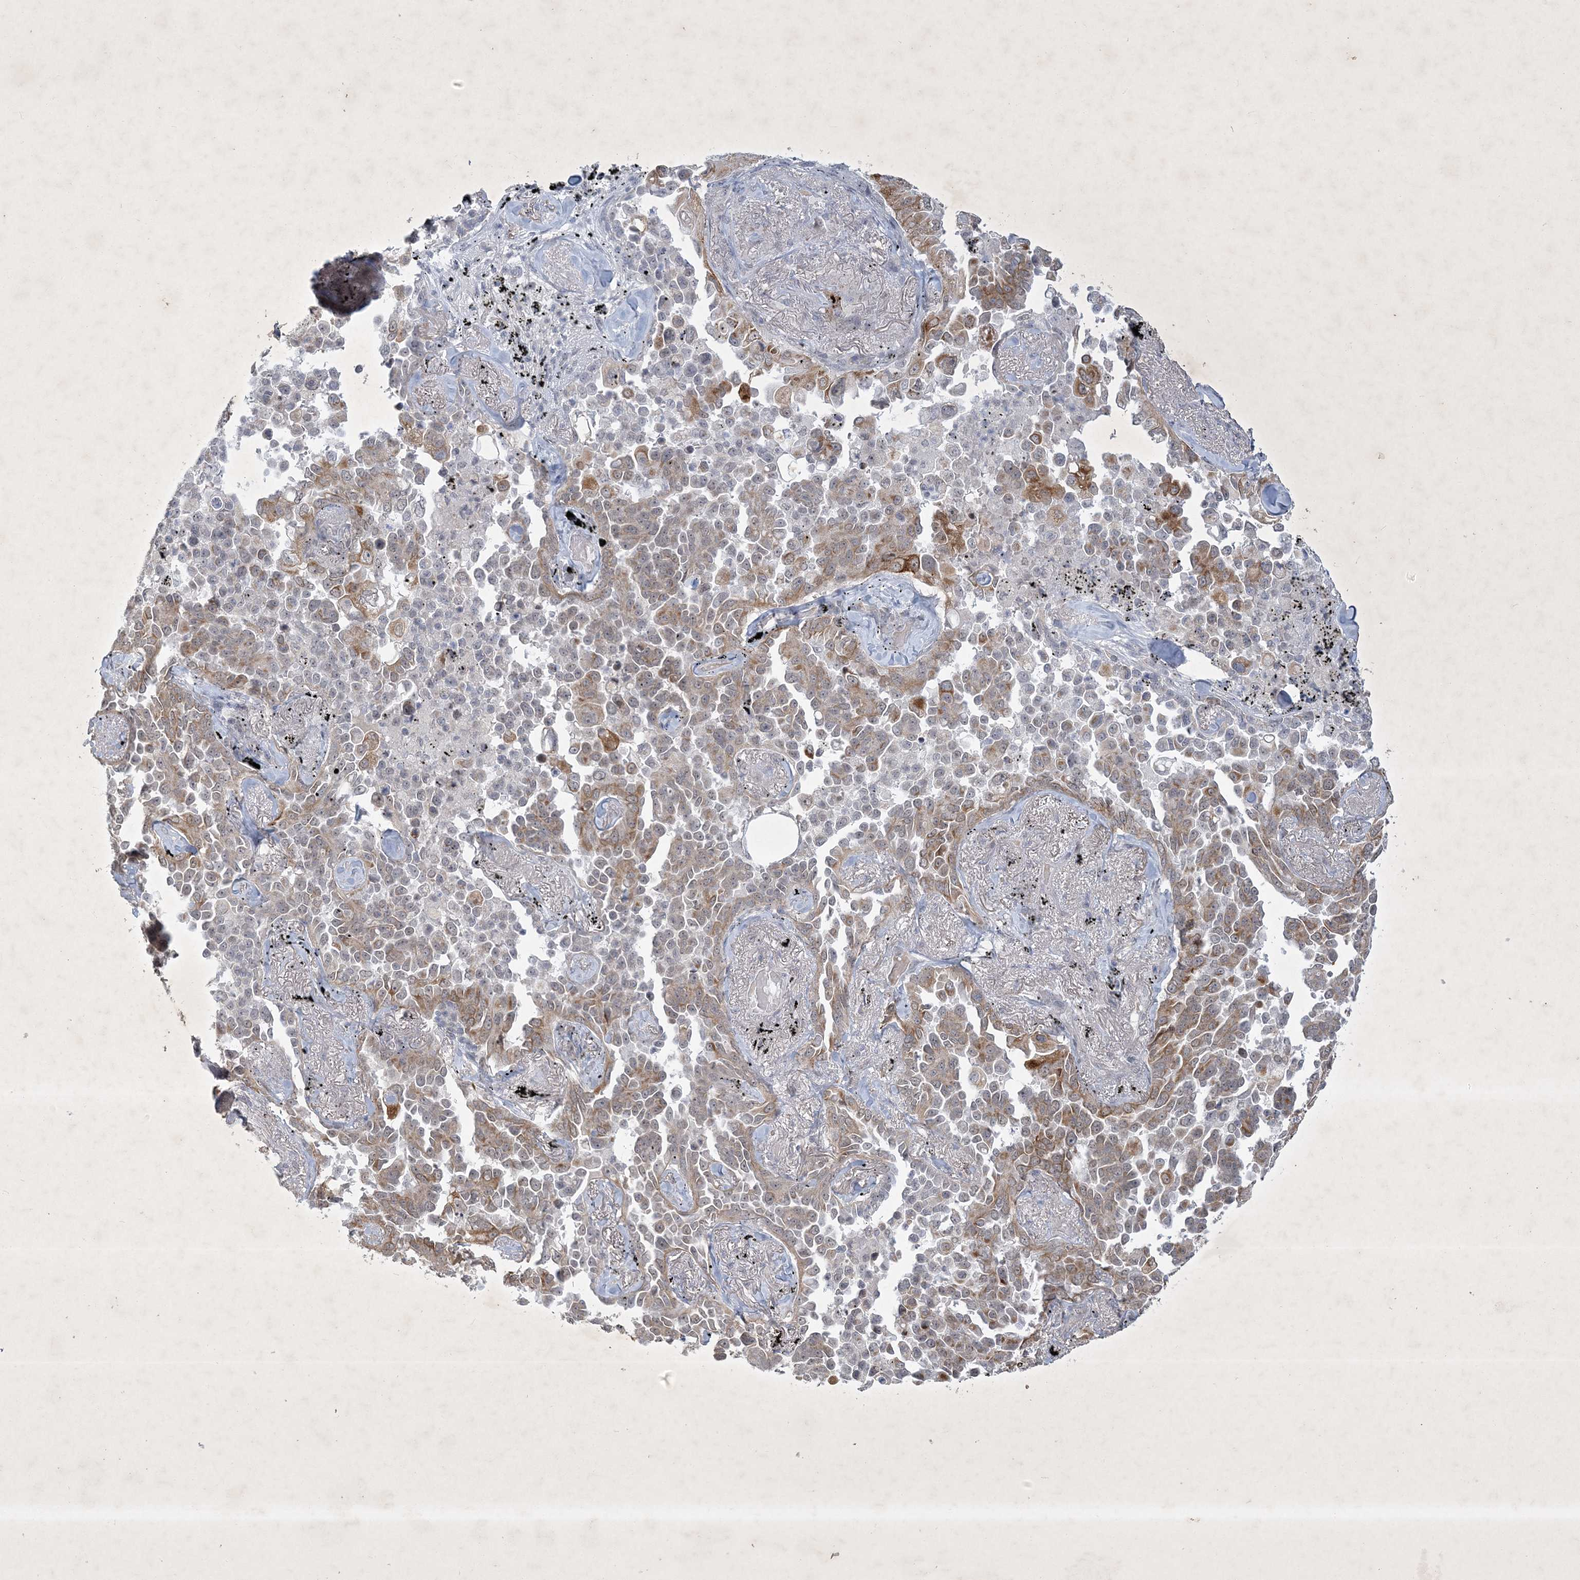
{"staining": {"intensity": "weak", "quantity": "25%-75%", "location": "cytoplasmic/membranous"}, "tissue": "lung cancer", "cell_type": "Tumor cells", "image_type": "cancer", "snomed": [{"axis": "morphology", "description": "Adenocarcinoma, NOS"}, {"axis": "topography", "description": "Lung"}], "caption": "A high-resolution micrograph shows immunohistochemistry staining of lung cancer, which shows weak cytoplasmic/membranous expression in about 25%-75% of tumor cells.", "gene": "ZBTB9", "patient": {"sex": "female", "age": 67}}